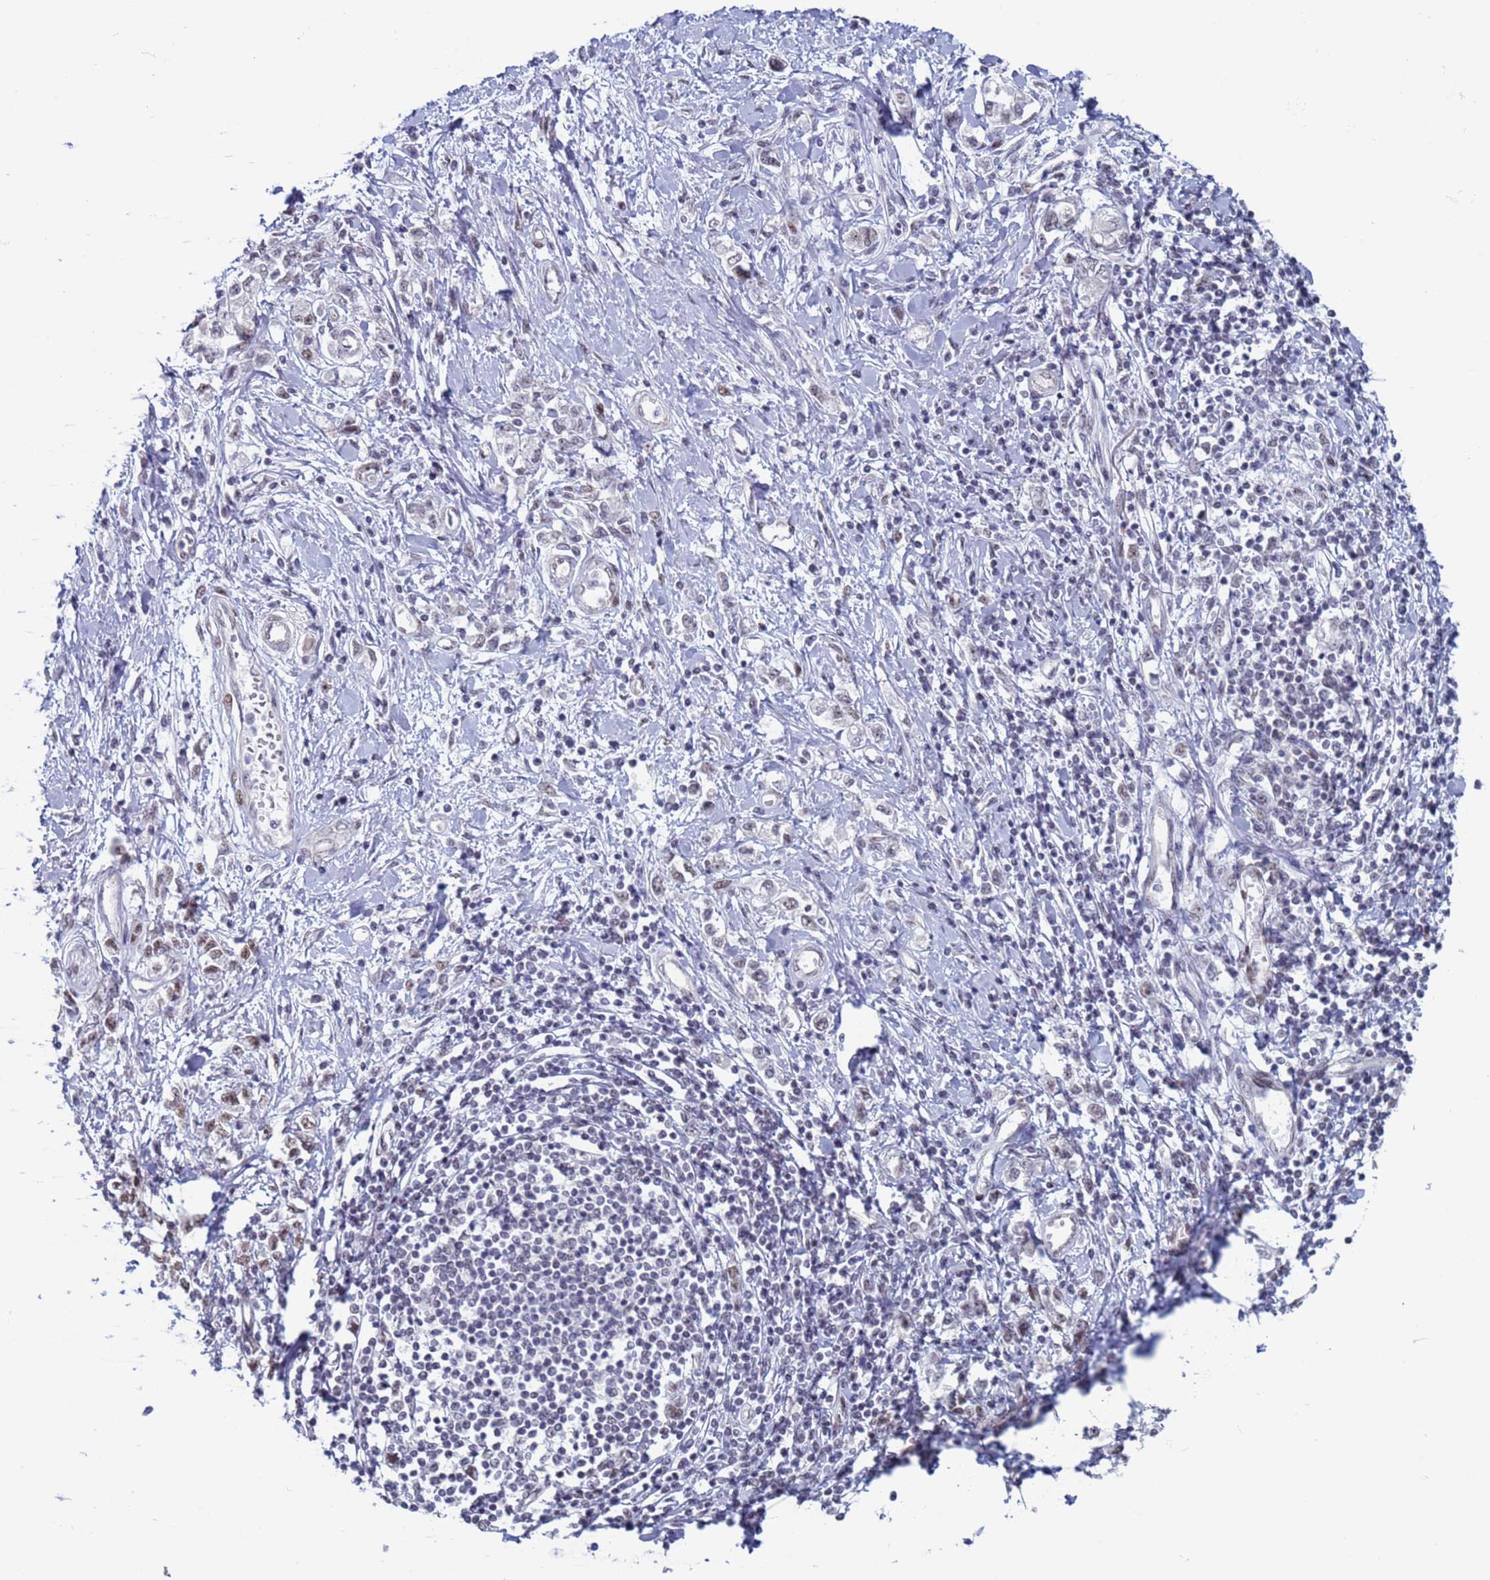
{"staining": {"intensity": "moderate", "quantity": "<25%", "location": "nuclear"}, "tissue": "stomach cancer", "cell_type": "Tumor cells", "image_type": "cancer", "snomed": [{"axis": "morphology", "description": "Adenocarcinoma, NOS"}, {"axis": "topography", "description": "Stomach"}], "caption": "Protein staining demonstrates moderate nuclear staining in about <25% of tumor cells in stomach cancer (adenocarcinoma).", "gene": "SAE1", "patient": {"sex": "female", "age": 76}}